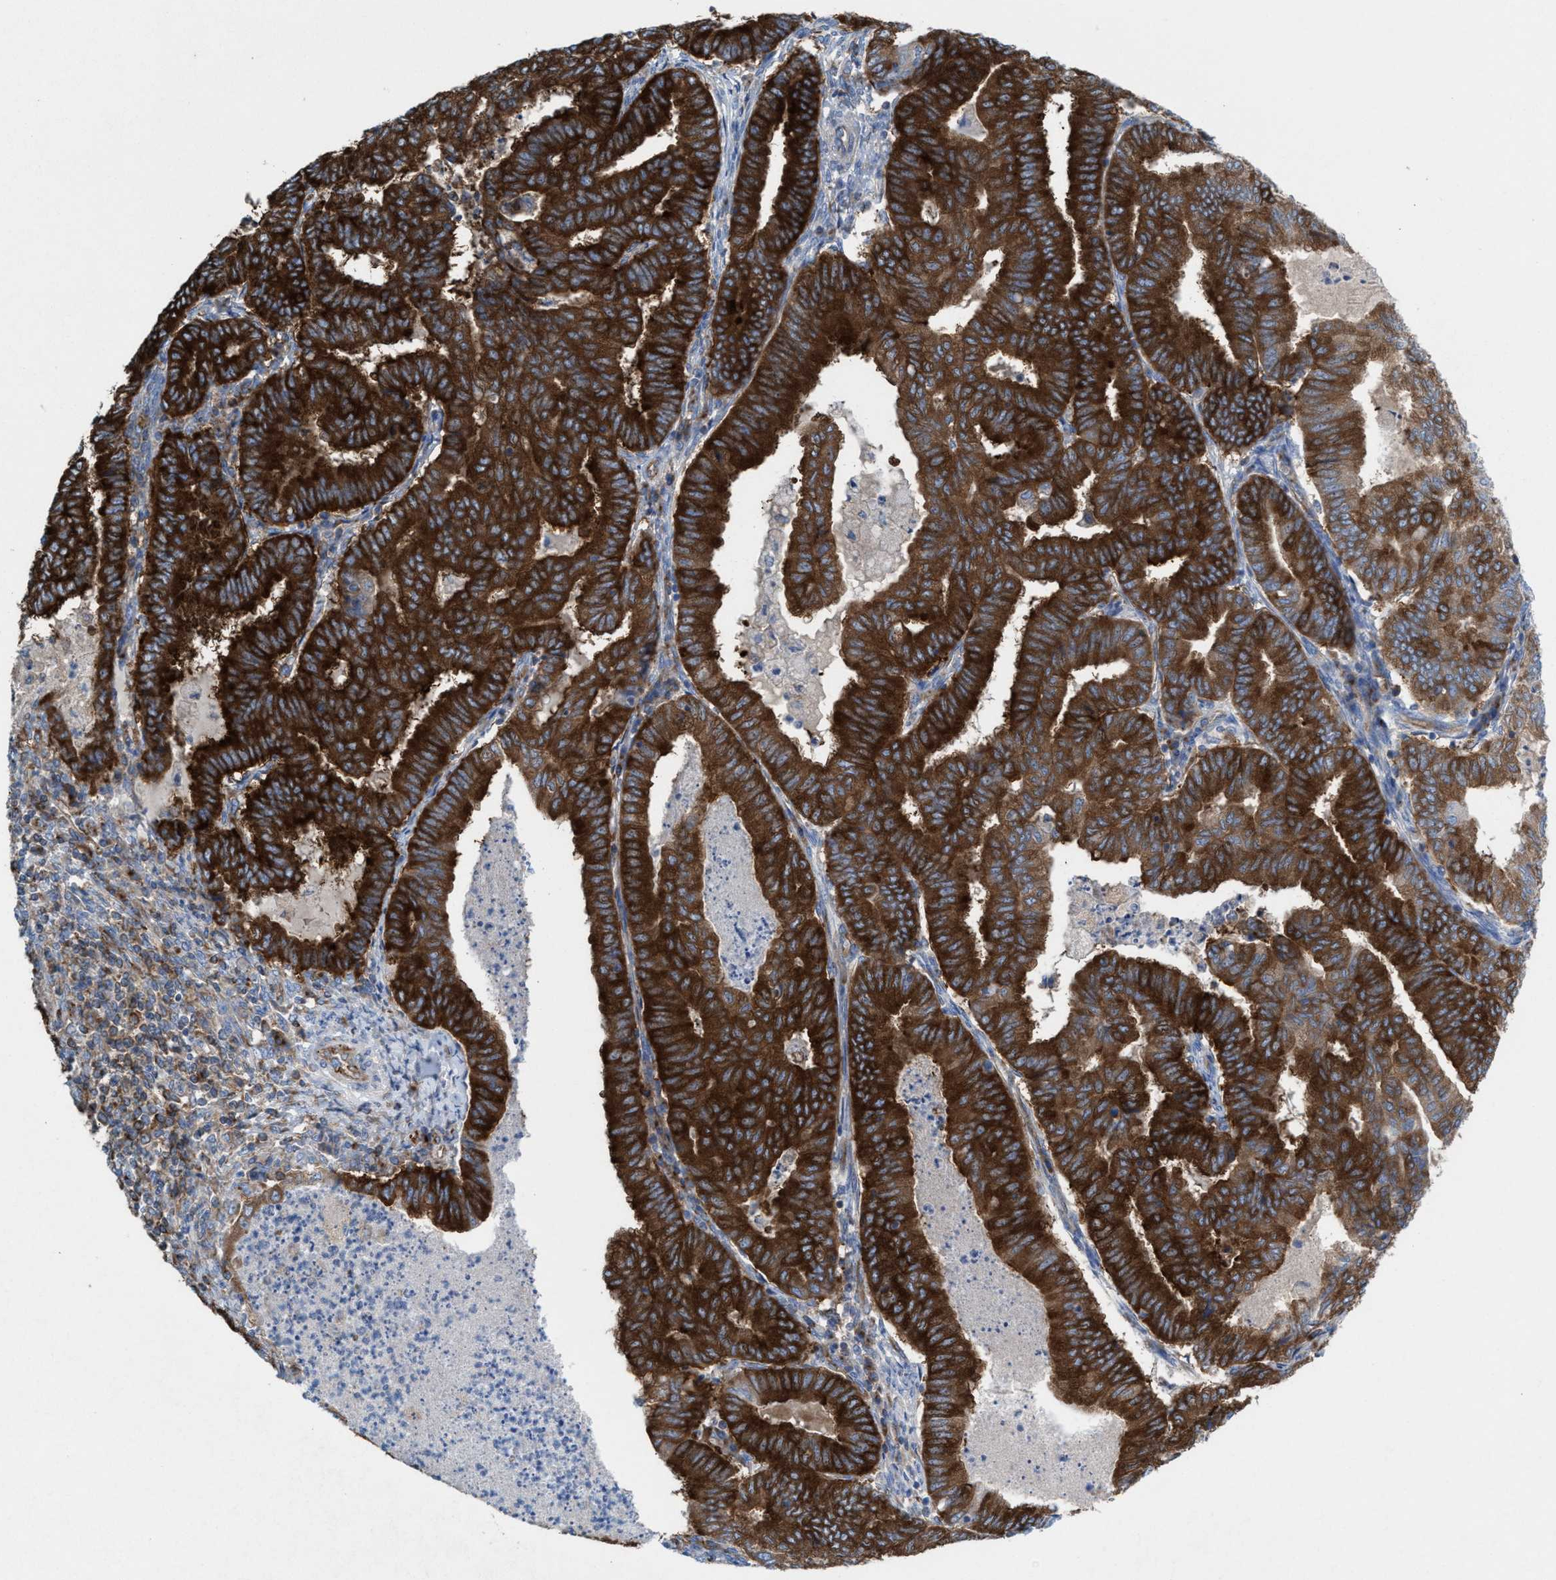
{"staining": {"intensity": "strong", "quantity": ">75%", "location": "cytoplasmic/membranous"}, "tissue": "endometrial cancer", "cell_type": "Tumor cells", "image_type": "cancer", "snomed": [{"axis": "morphology", "description": "Polyp, NOS"}, {"axis": "morphology", "description": "Adenocarcinoma, NOS"}, {"axis": "morphology", "description": "Adenoma, NOS"}, {"axis": "topography", "description": "Endometrium"}], "caption": "DAB immunohistochemical staining of human endometrial polyp exhibits strong cytoplasmic/membranous protein positivity in approximately >75% of tumor cells.", "gene": "NYAP1", "patient": {"sex": "female", "age": 79}}